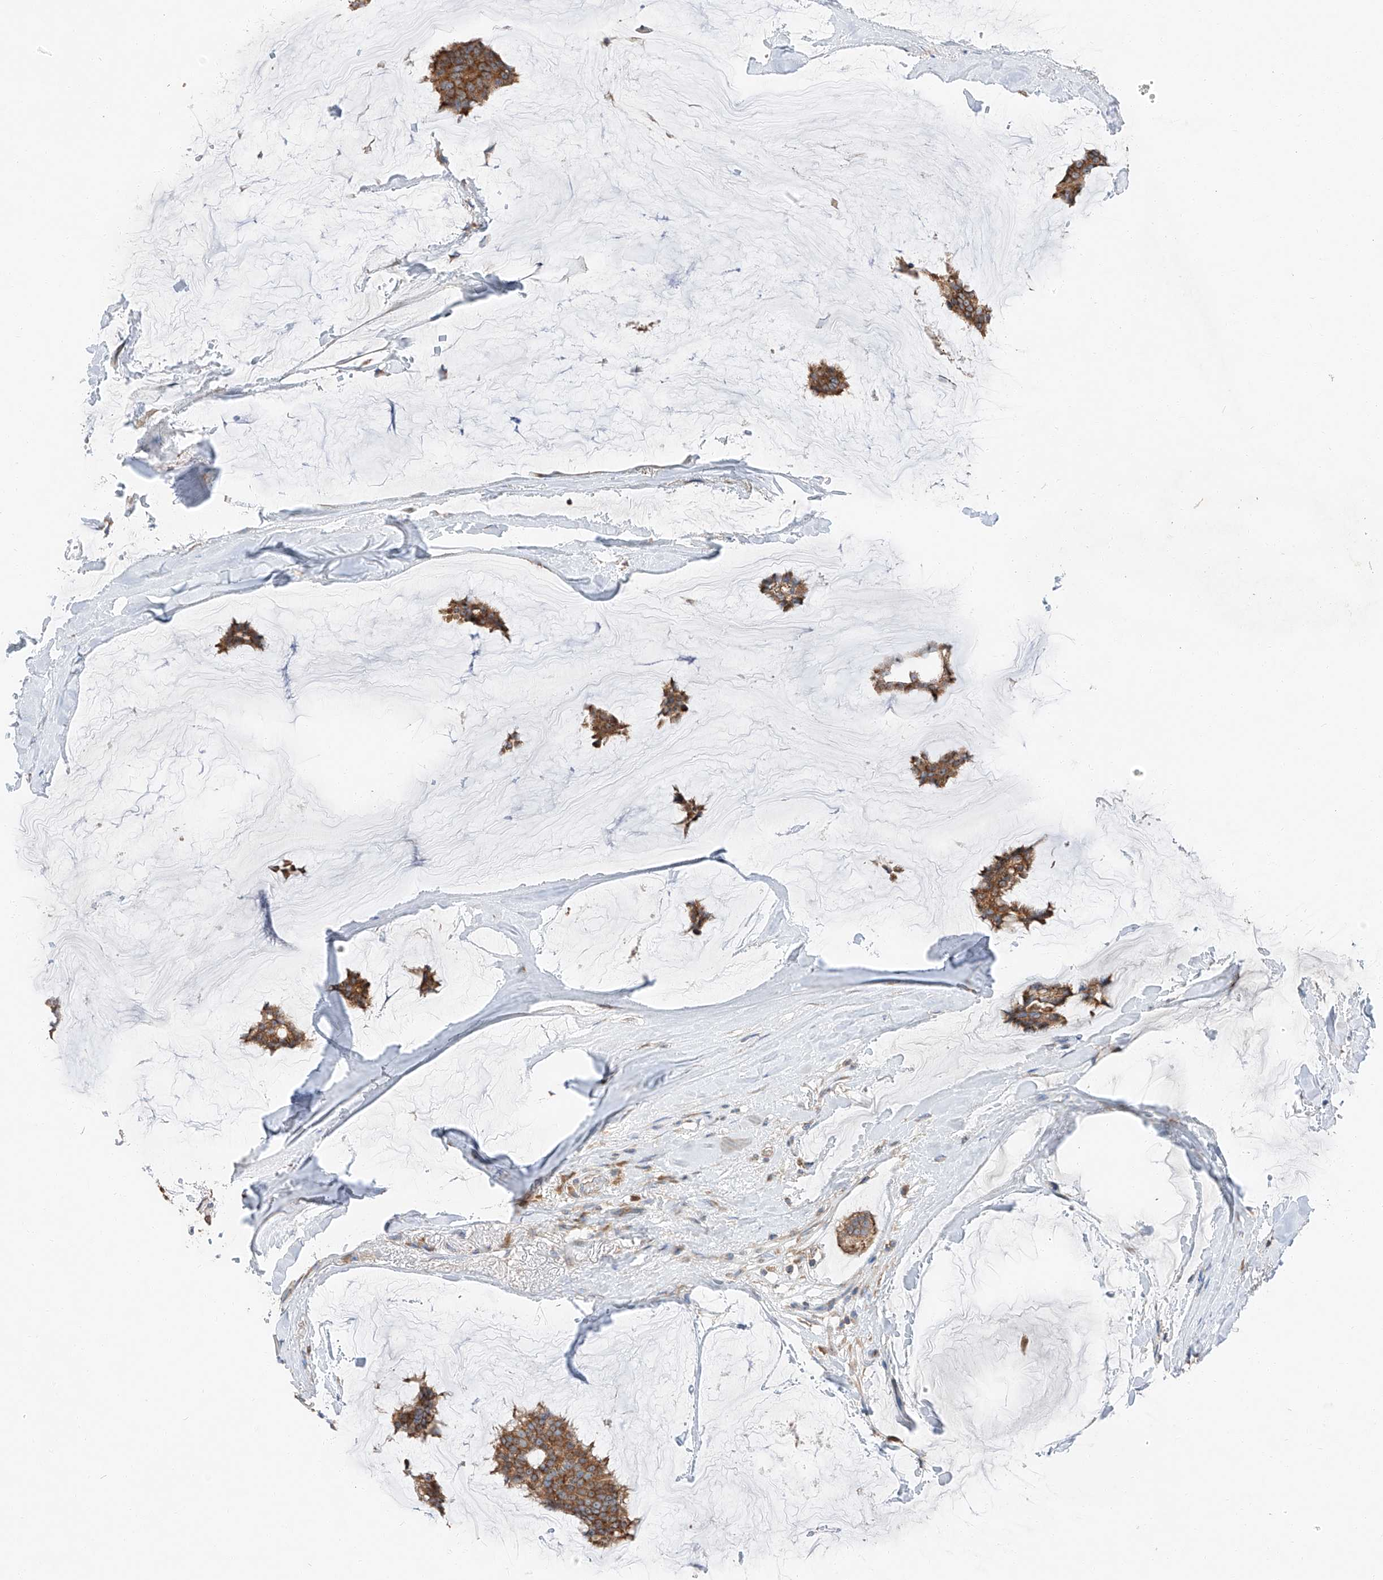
{"staining": {"intensity": "strong", "quantity": ">75%", "location": "cytoplasmic/membranous"}, "tissue": "breast cancer", "cell_type": "Tumor cells", "image_type": "cancer", "snomed": [{"axis": "morphology", "description": "Duct carcinoma"}, {"axis": "topography", "description": "Breast"}], "caption": "Invasive ductal carcinoma (breast) was stained to show a protein in brown. There is high levels of strong cytoplasmic/membranous staining in approximately >75% of tumor cells. (DAB = brown stain, brightfield microscopy at high magnification).", "gene": "ZC3H15", "patient": {"sex": "female", "age": 93}}